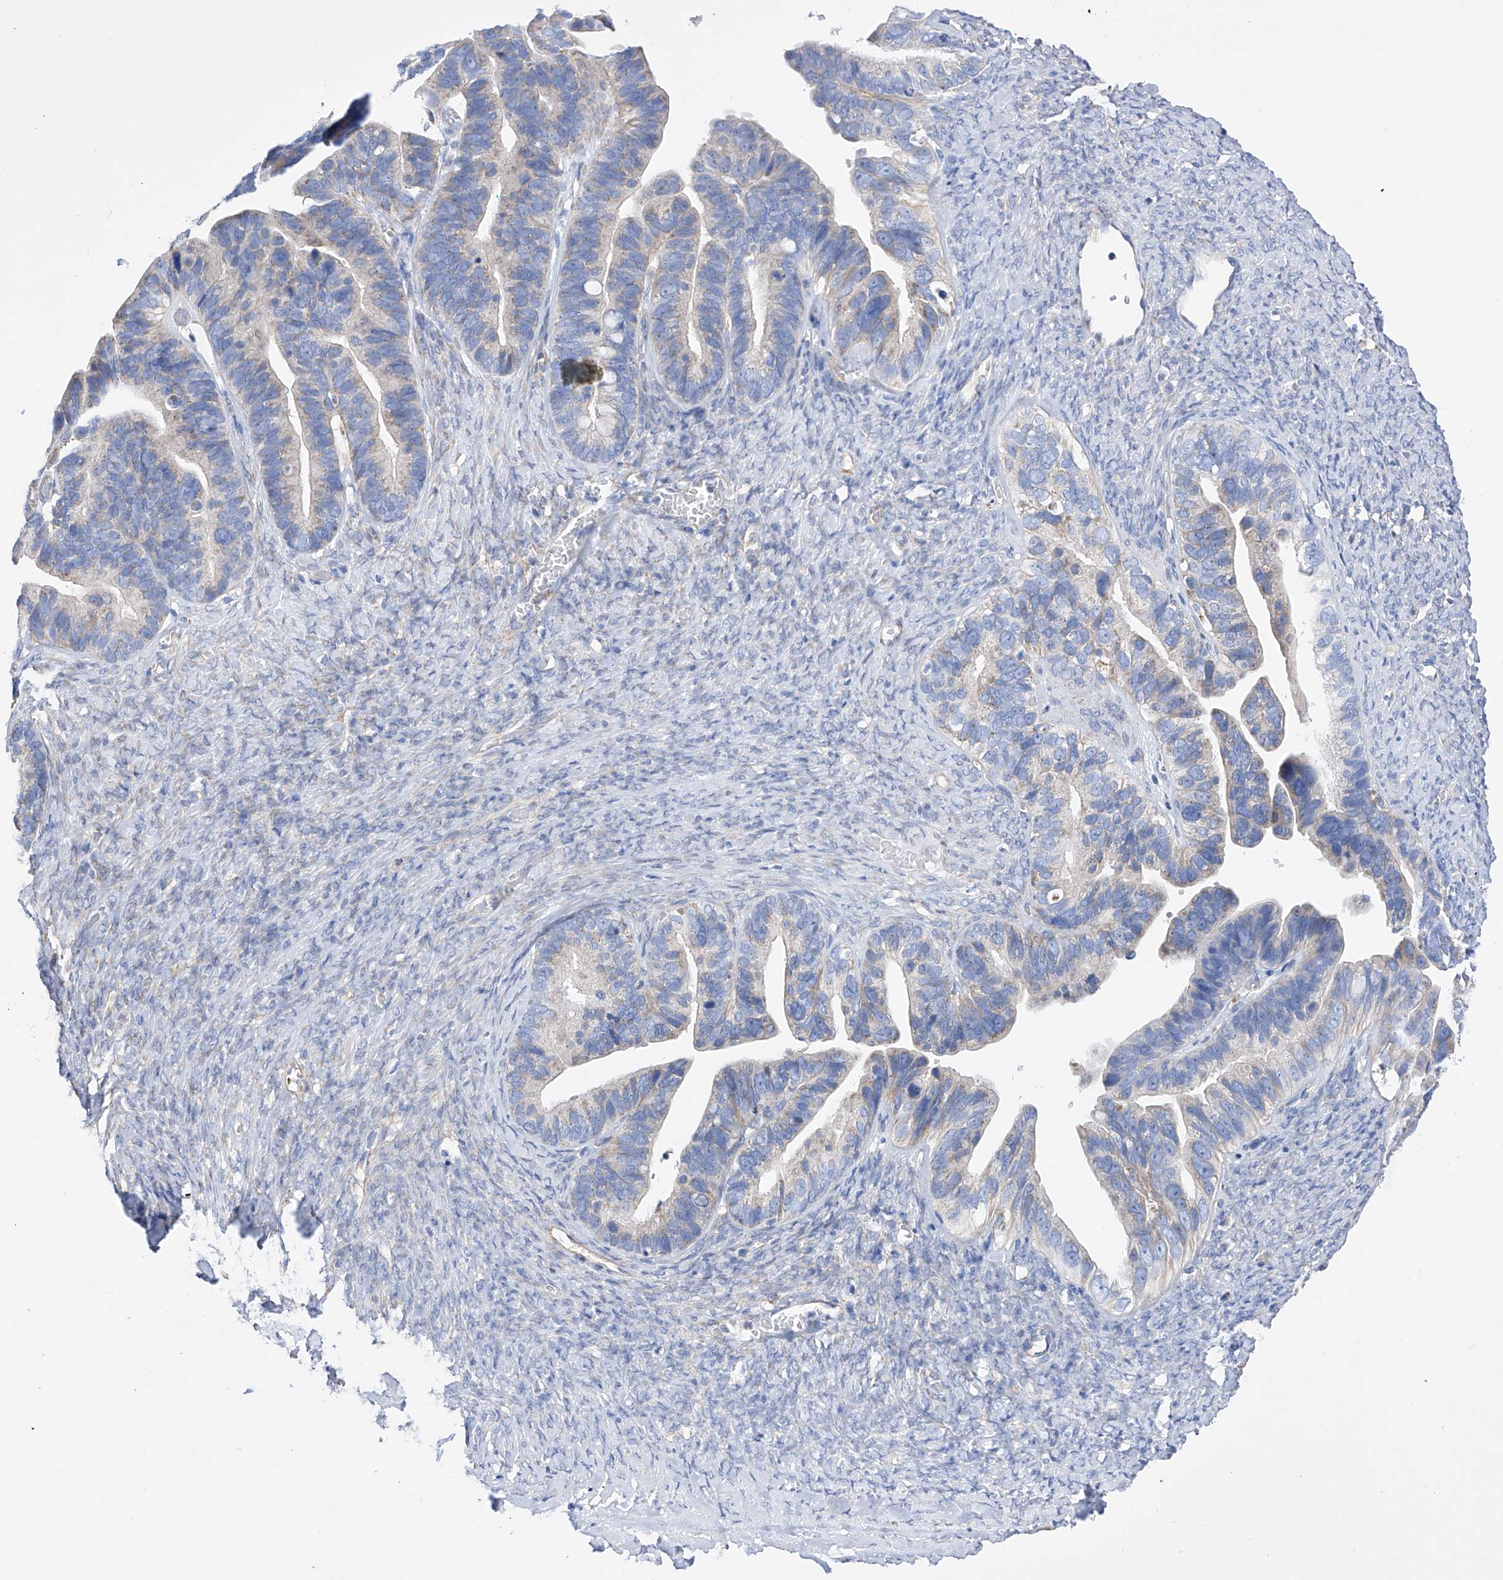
{"staining": {"intensity": "weak", "quantity": "<25%", "location": "cytoplasmic/membranous"}, "tissue": "ovarian cancer", "cell_type": "Tumor cells", "image_type": "cancer", "snomed": [{"axis": "morphology", "description": "Cystadenocarcinoma, serous, NOS"}, {"axis": "topography", "description": "Ovary"}], "caption": "This histopathology image is of ovarian cancer (serous cystadenocarcinoma) stained with IHC to label a protein in brown with the nuclei are counter-stained blue. There is no staining in tumor cells.", "gene": "FLG", "patient": {"sex": "female", "age": 56}}